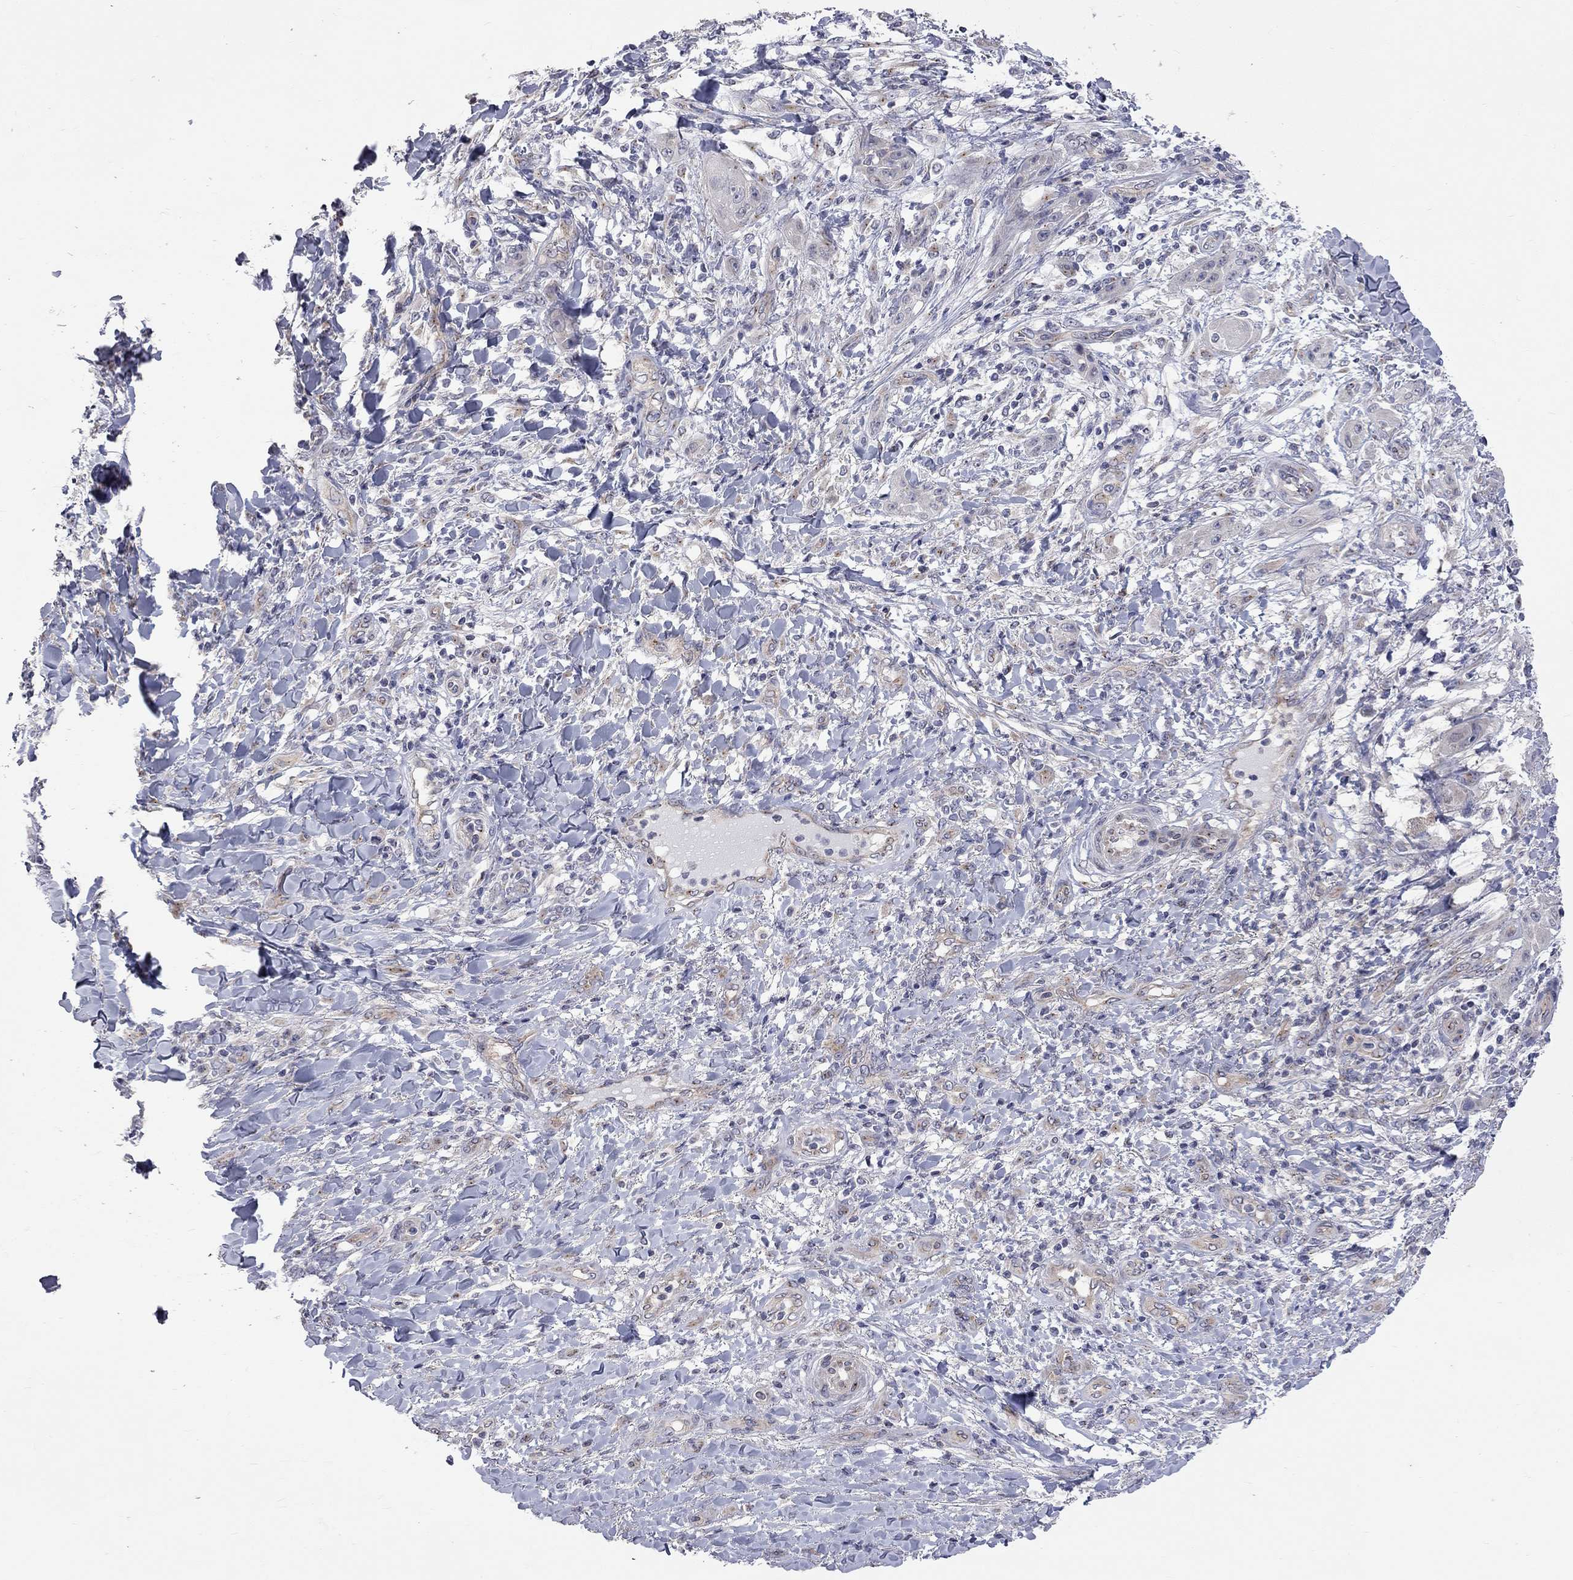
{"staining": {"intensity": "weak", "quantity": "<25%", "location": "cytoplasmic/membranous"}, "tissue": "skin cancer", "cell_type": "Tumor cells", "image_type": "cancer", "snomed": [{"axis": "morphology", "description": "Squamous cell carcinoma, NOS"}, {"axis": "topography", "description": "Skin"}], "caption": "Photomicrograph shows no significant protein staining in tumor cells of squamous cell carcinoma (skin). (Stains: DAB (3,3'-diaminobenzidine) immunohistochemistry with hematoxylin counter stain, Microscopy: brightfield microscopy at high magnification).", "gene": "OPRK1", "patient": {"sex": "male", "age": 62}}